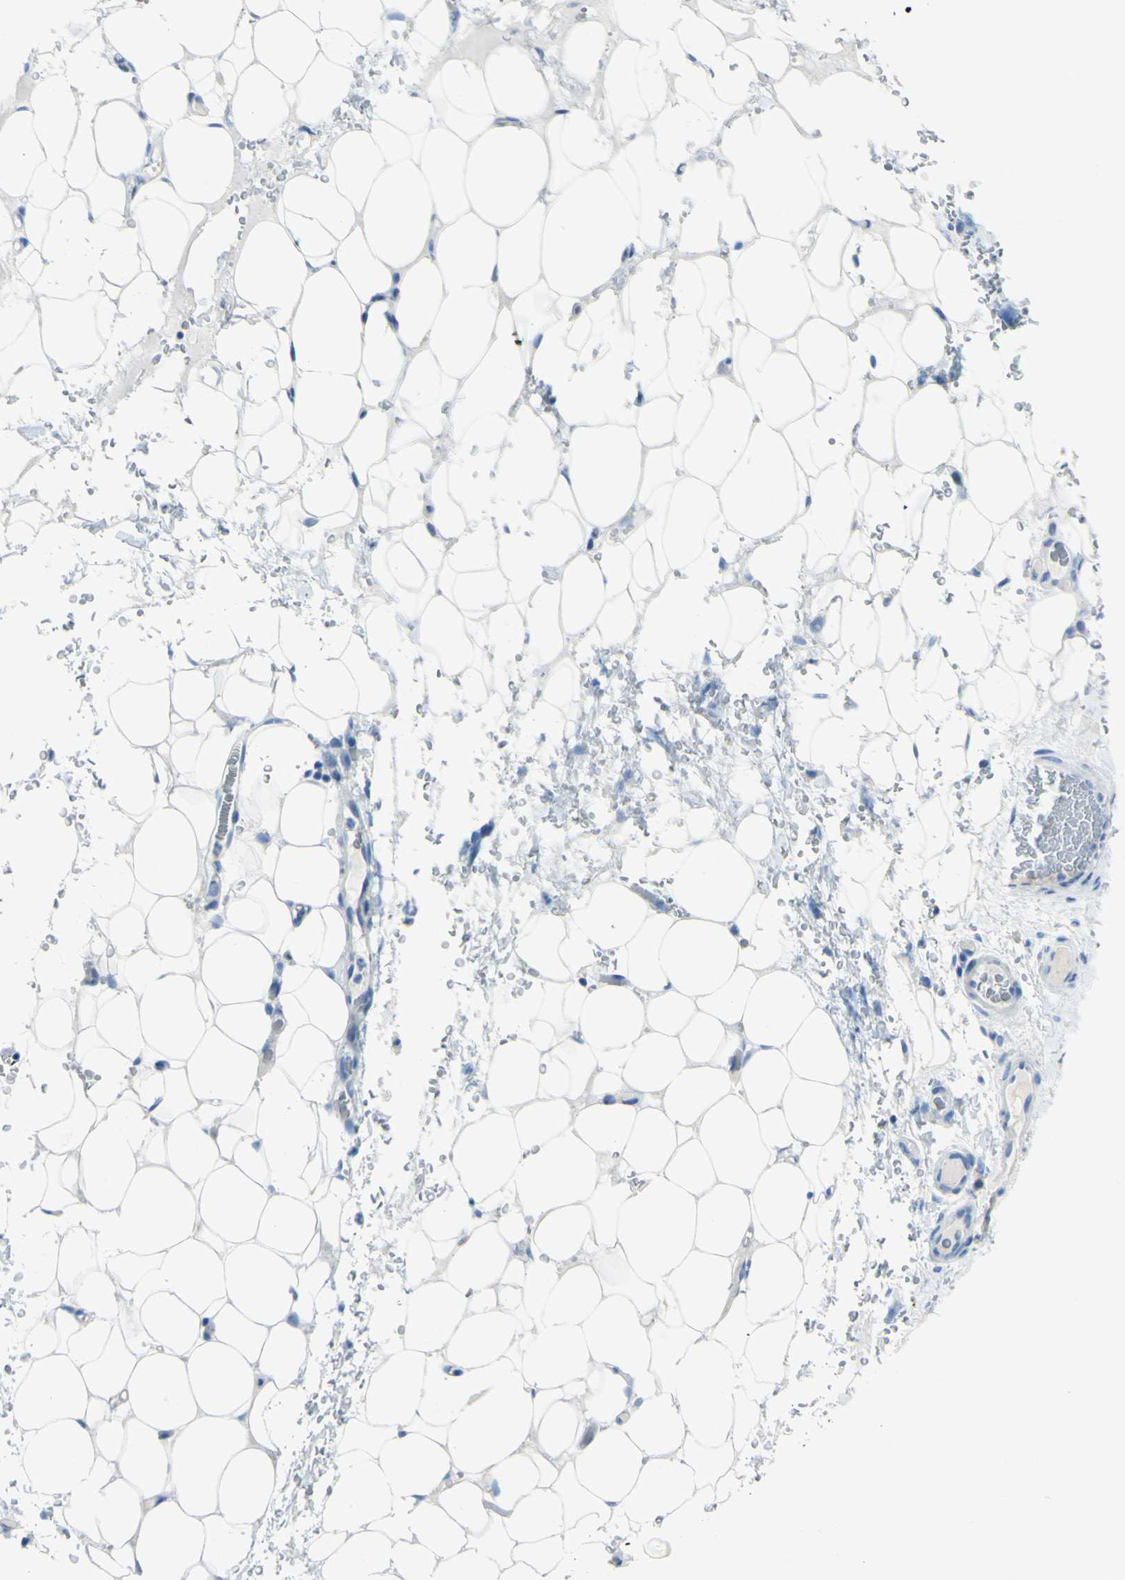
{"staining": {"intensity": "negative", "quantity": "none", "location": "none"}, "tissue": "adipose tissue", "cell_type": "Adipocytes", "image_type": "normal", "snomed": [{"axis": "morphology", "description": "Normal tissue, NOS"}, {"axis": "morphology", "description": "Adenocarcinoma, NOS"}, {"axis": "topography", "description": "Esophagus"}], "caption": "There is no significant staining in adipocytes of adipose tissue.", "gene": "DSC2", "patient": {"sex": "male", "age": 62}}